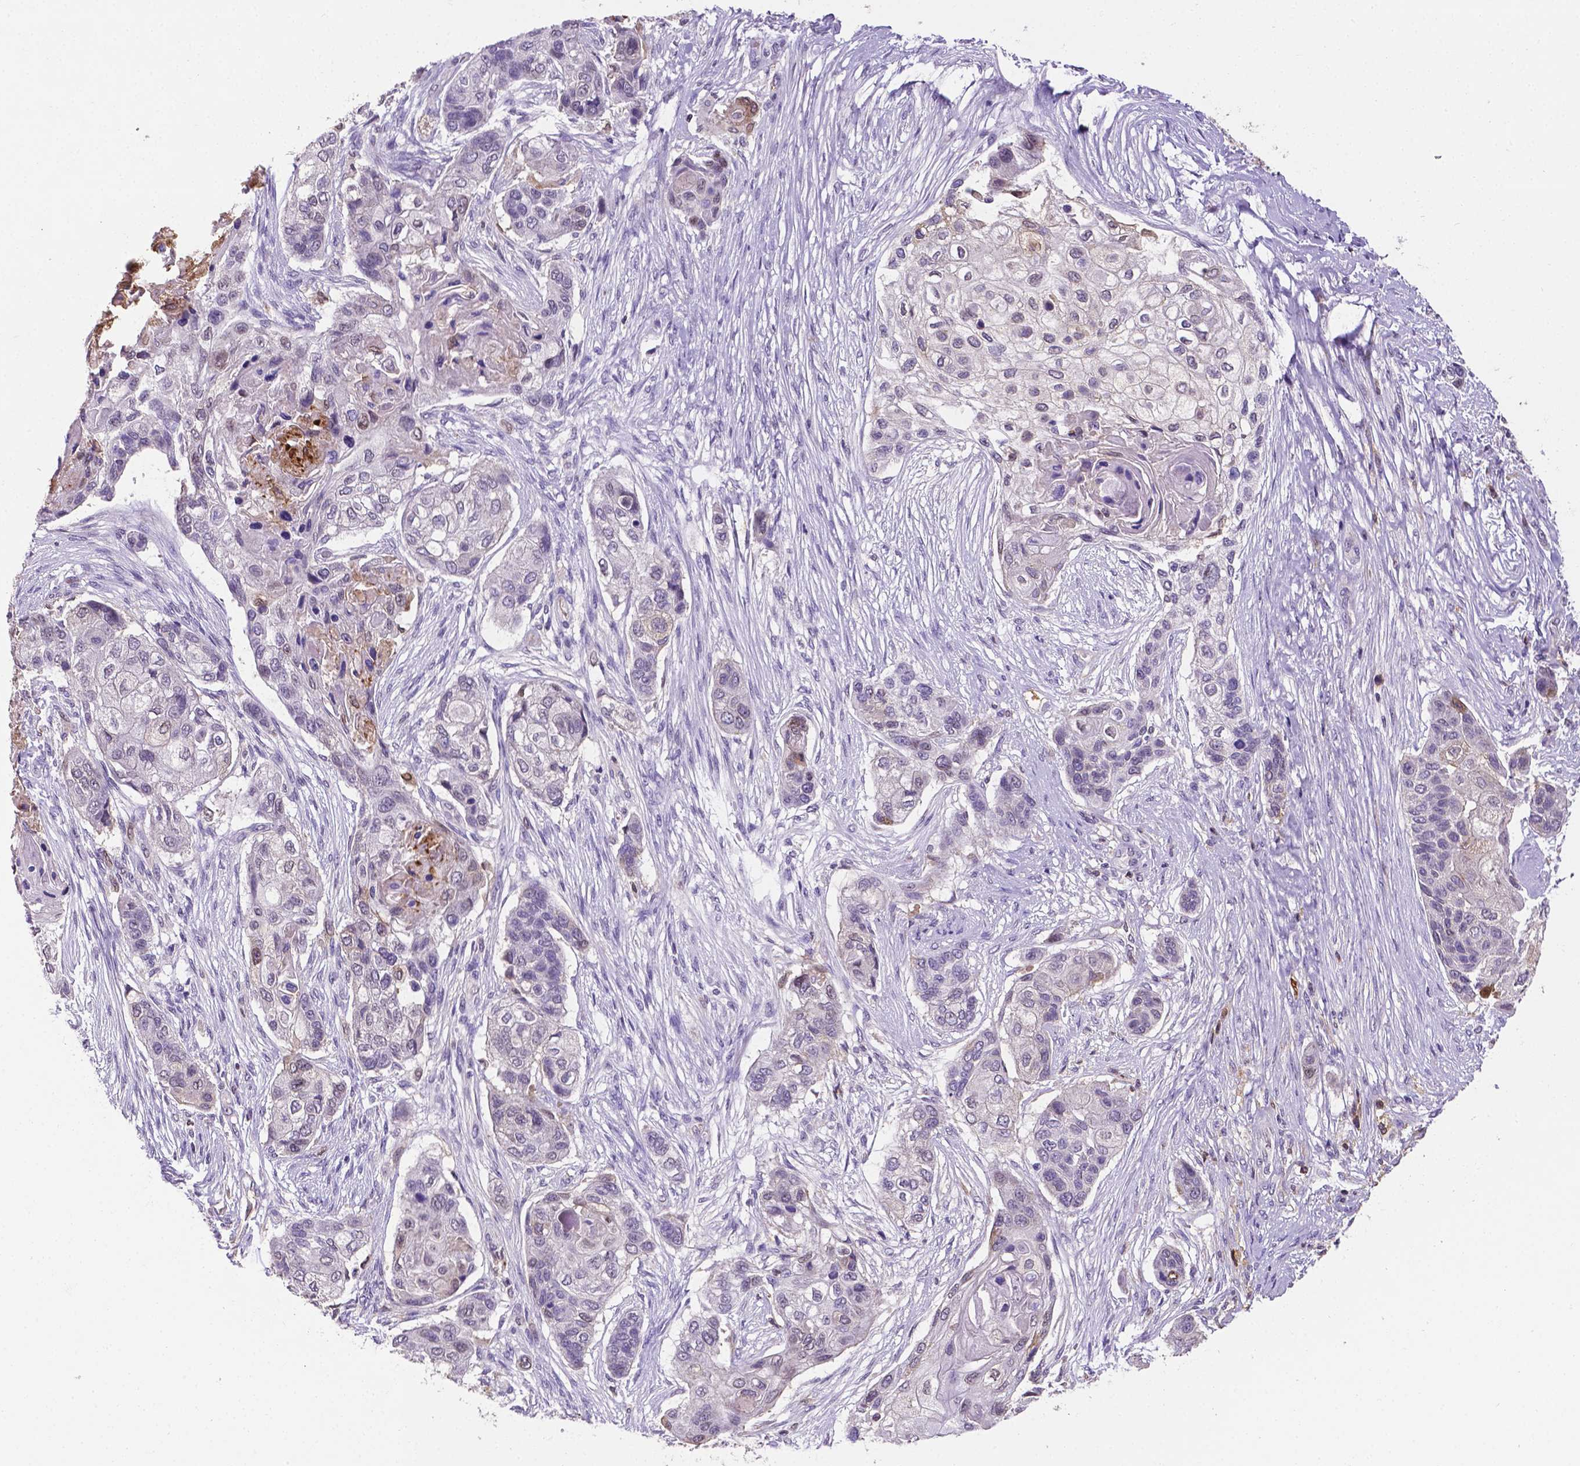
{"staining": {"intensity": "negative", "quantity": "none", "location": "none"}, "tissue": "lung cancer", "cell_type": "Tumor cells", "image_type": "cancer", "snomed": [{"axis": "morphology", "description": "Squamous cell carcinoma, NOS"}, {"axis": "topography", "description": "Lung"}], "caption": "Lung cancer stained for a protein using IHC shows no positivity tumor cells.", "gene": "APOE", "patient": {"sex": "male", "age": 69}}